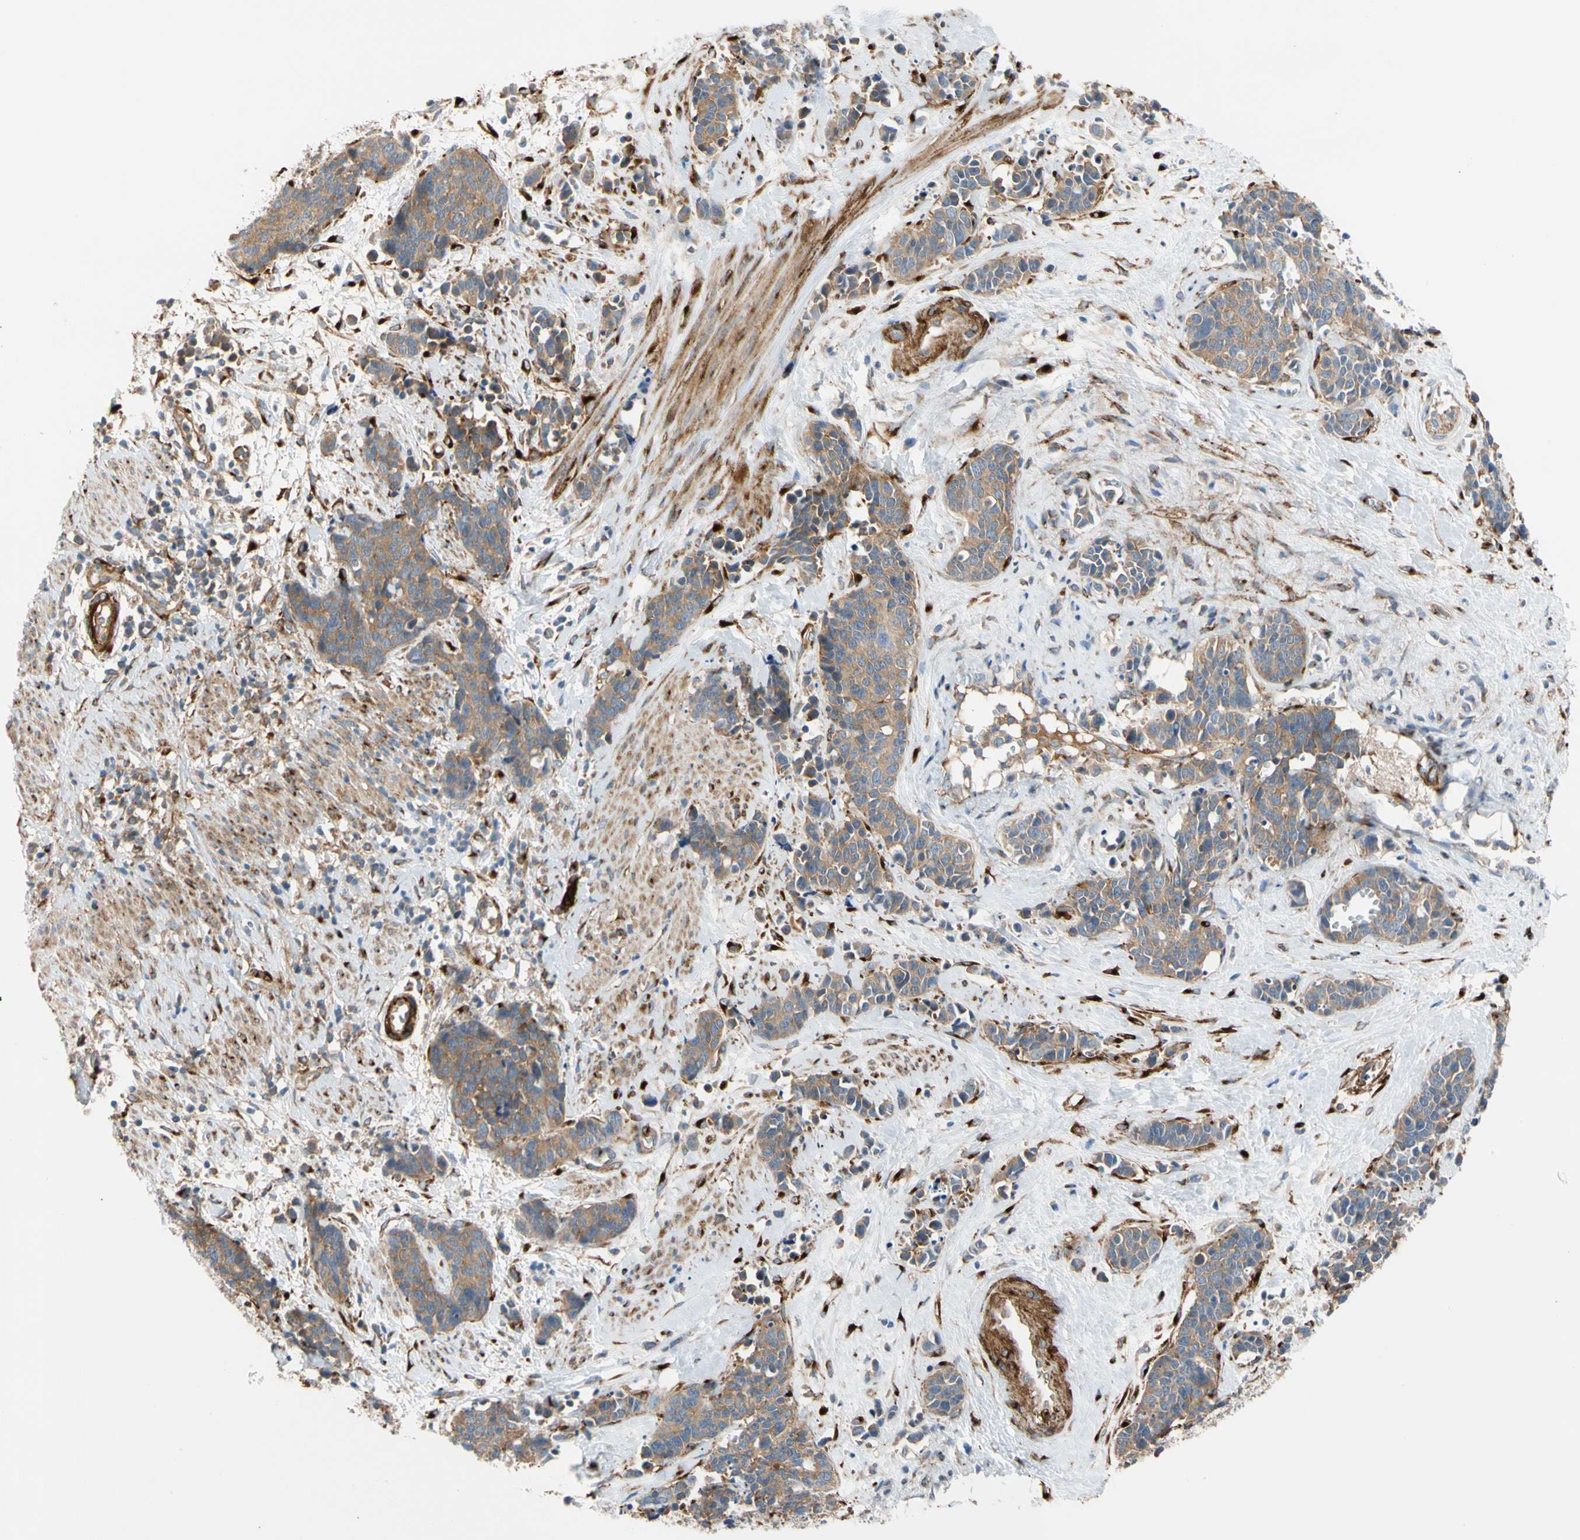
{"staining": {"intensity": "moderate", "quantity": "25%-75%", "location": "cytoplasmic/membranous"}, "tissue": "cervical cancer", "cell_type": "Tumor cells", "image_type": "cancer", "snomed": [{"axis": "morphology", "description": "Squamous cell carcinoma, NOS"}, {"axis": "topography", "description": "Cervix"}], "caption": "Immunohistochemical staining of cervical cancer (squamous cell carcinoma) reveals medium levels of moderate cytoplasmic/membranous staining in about 25%-75% of tumor cells.", "gene": "ENTREP3", "patient": {"sex": "female", "age": 35}}